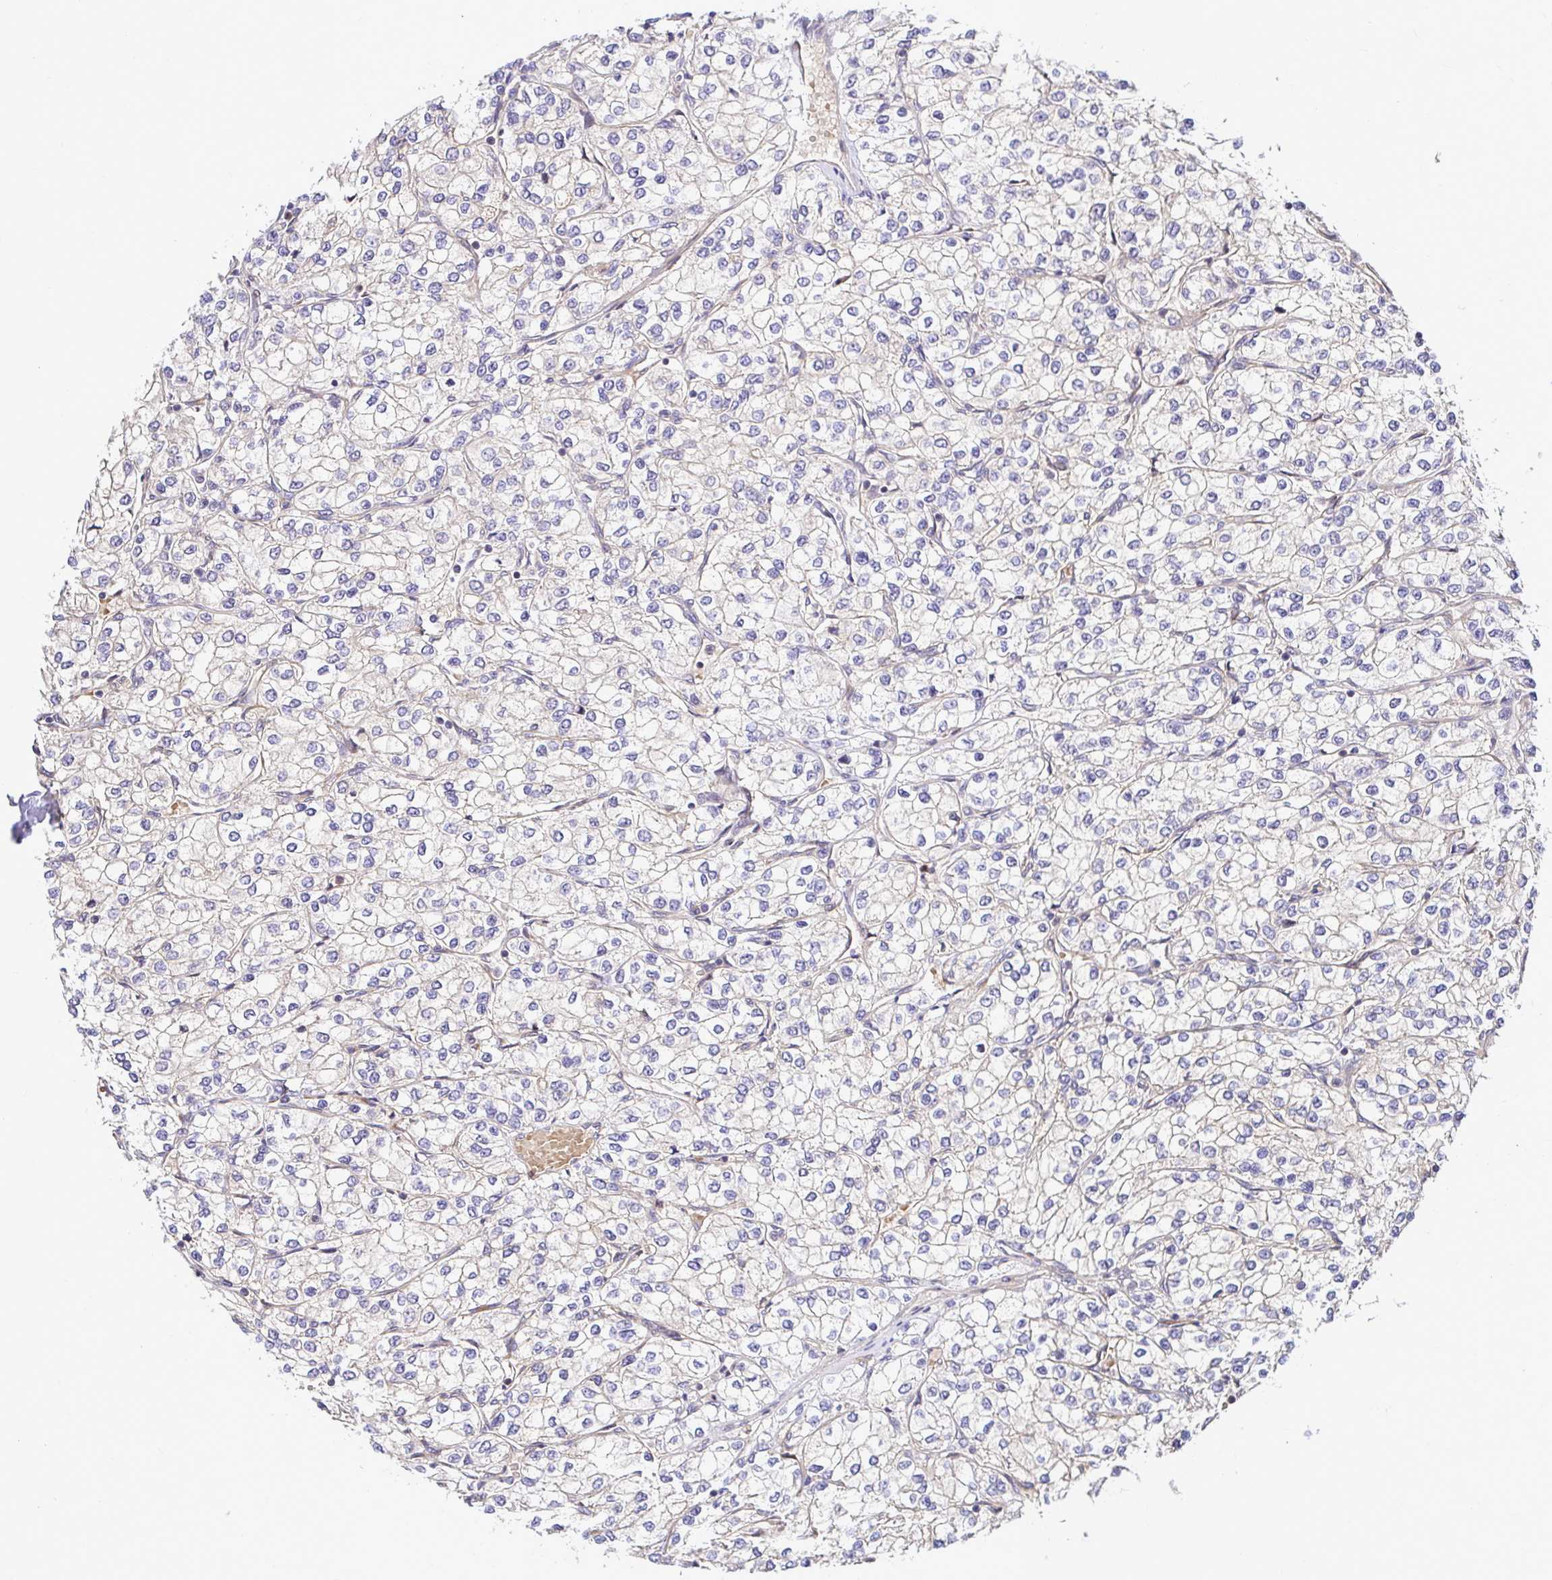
{"staining": {"intensity": "negative", "quantity": "none", "location": "none"}, "tissue": "renal cancer", "cell_type": "Tumor cells", "image_type": "cancer", "snomed": [{"axis": "morphology", "description": "Adenocarcinoma, NOS"}, {"axis": "topography", "description": "Kidney"}], "caption": "An image of renal cancer stained for a protein displays no brown staining in tumor cells.", "gene": "TRIM55", "patient": {"sex": "male", "age": 80}}